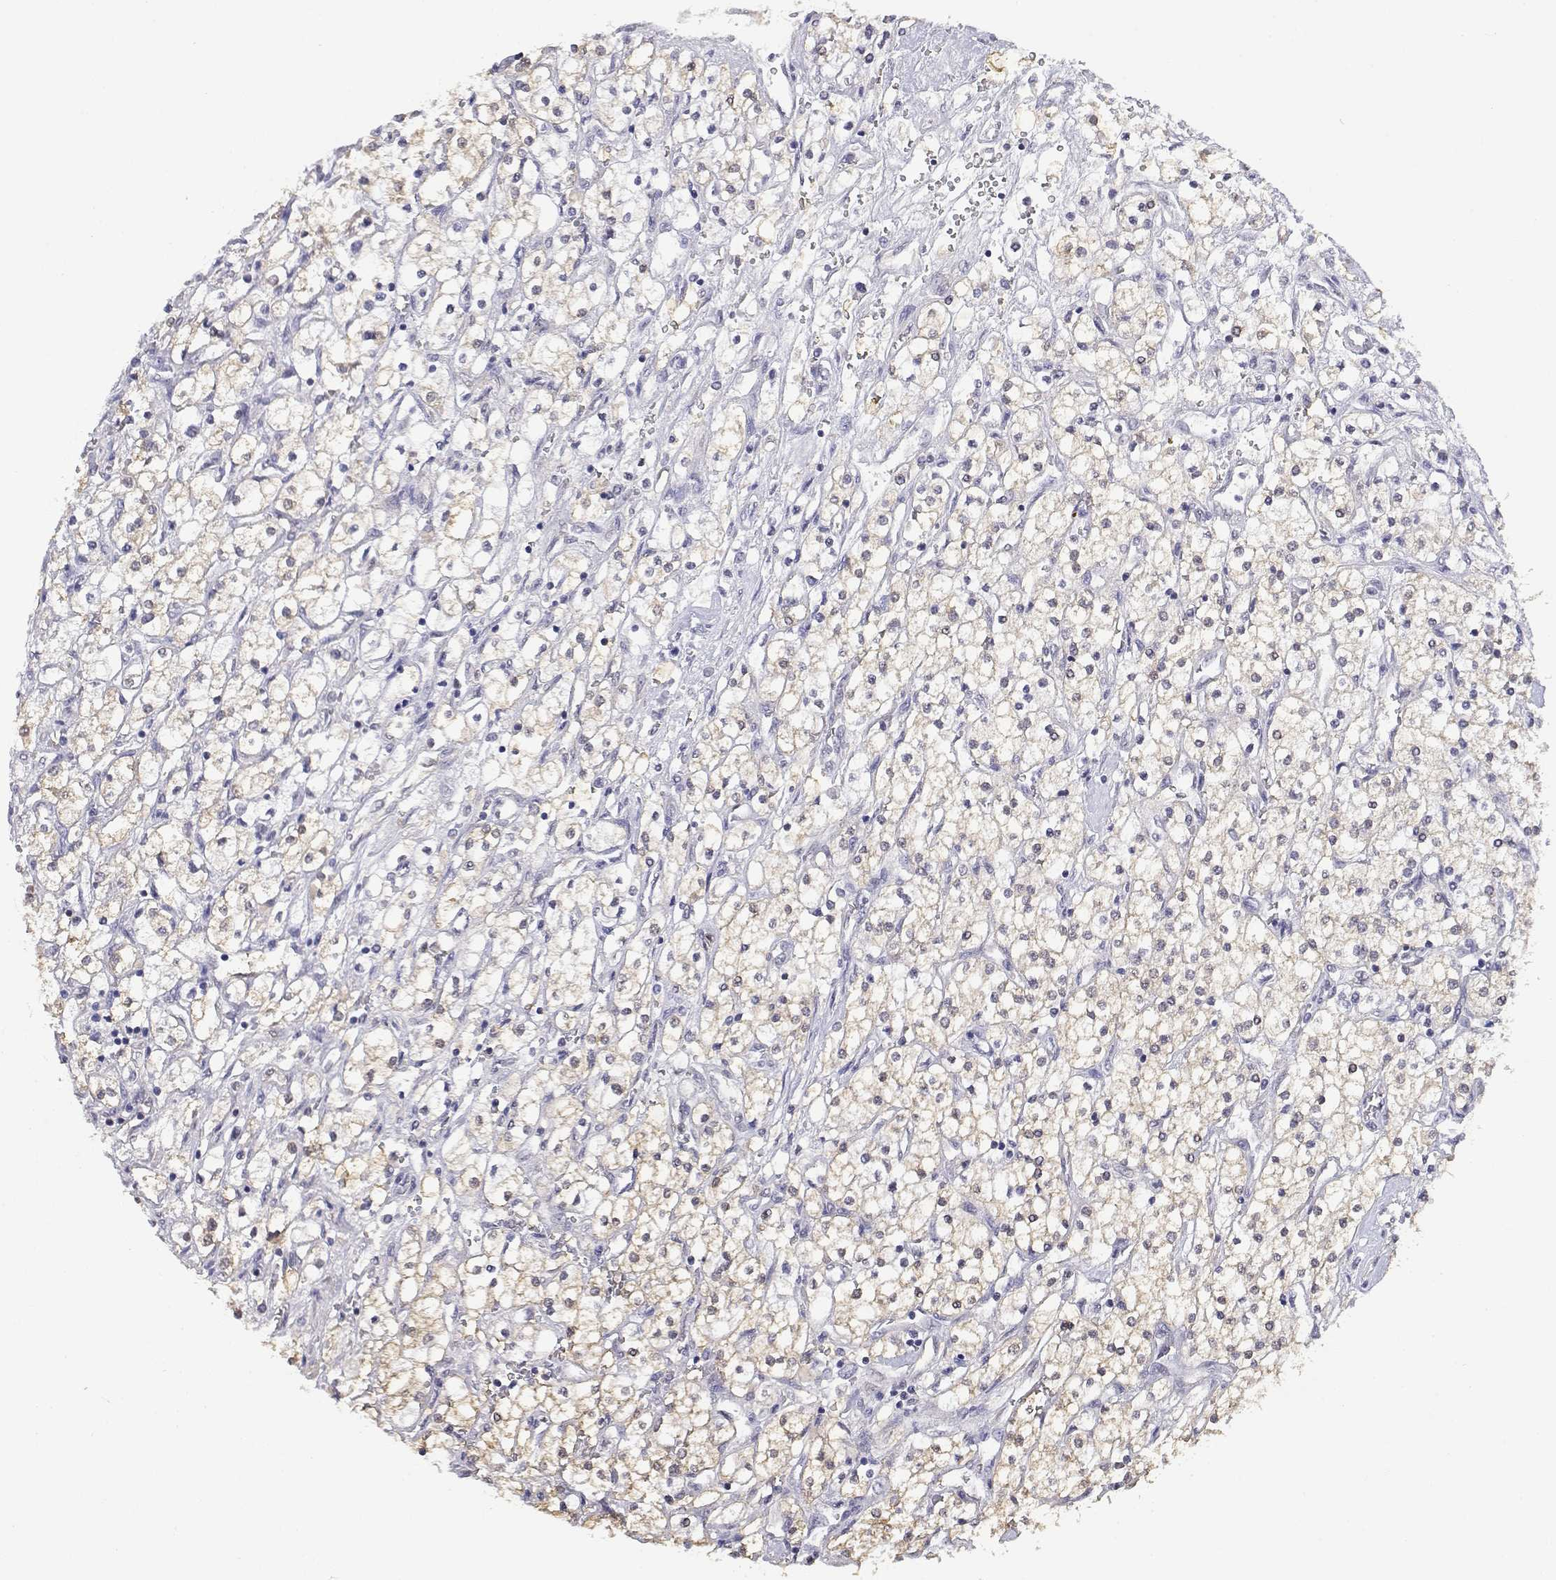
{"staining": {"intensity": "weak", "quantity": "25%-75%", "location": "cytoplasmic/membranous"}, "tissue": "renal cancer", "cell_type": "Tumor cells", "image_type": "cancer", "snomed": [{"axis": "morphology", "description": "Adenocarcinoma, NOS"}, {"axis": "topography", "description": "Kidney"}], "caption": "An immunohistochemistry (IHC) image of neoplastic tissue is shown. Protein staining in brown labels weak cytoplasmic/membranous positivity in renal cancer (adenocarcinoma) within tumor cells. The protein of interest is stained brown, and the nuclei are stained in blue (DAB (3,3'-diaminobenzidine) IHC with brightfield microscopy, high magnification).", "gene": "ADA", "patient": {"sex": "male", "age": 80}}